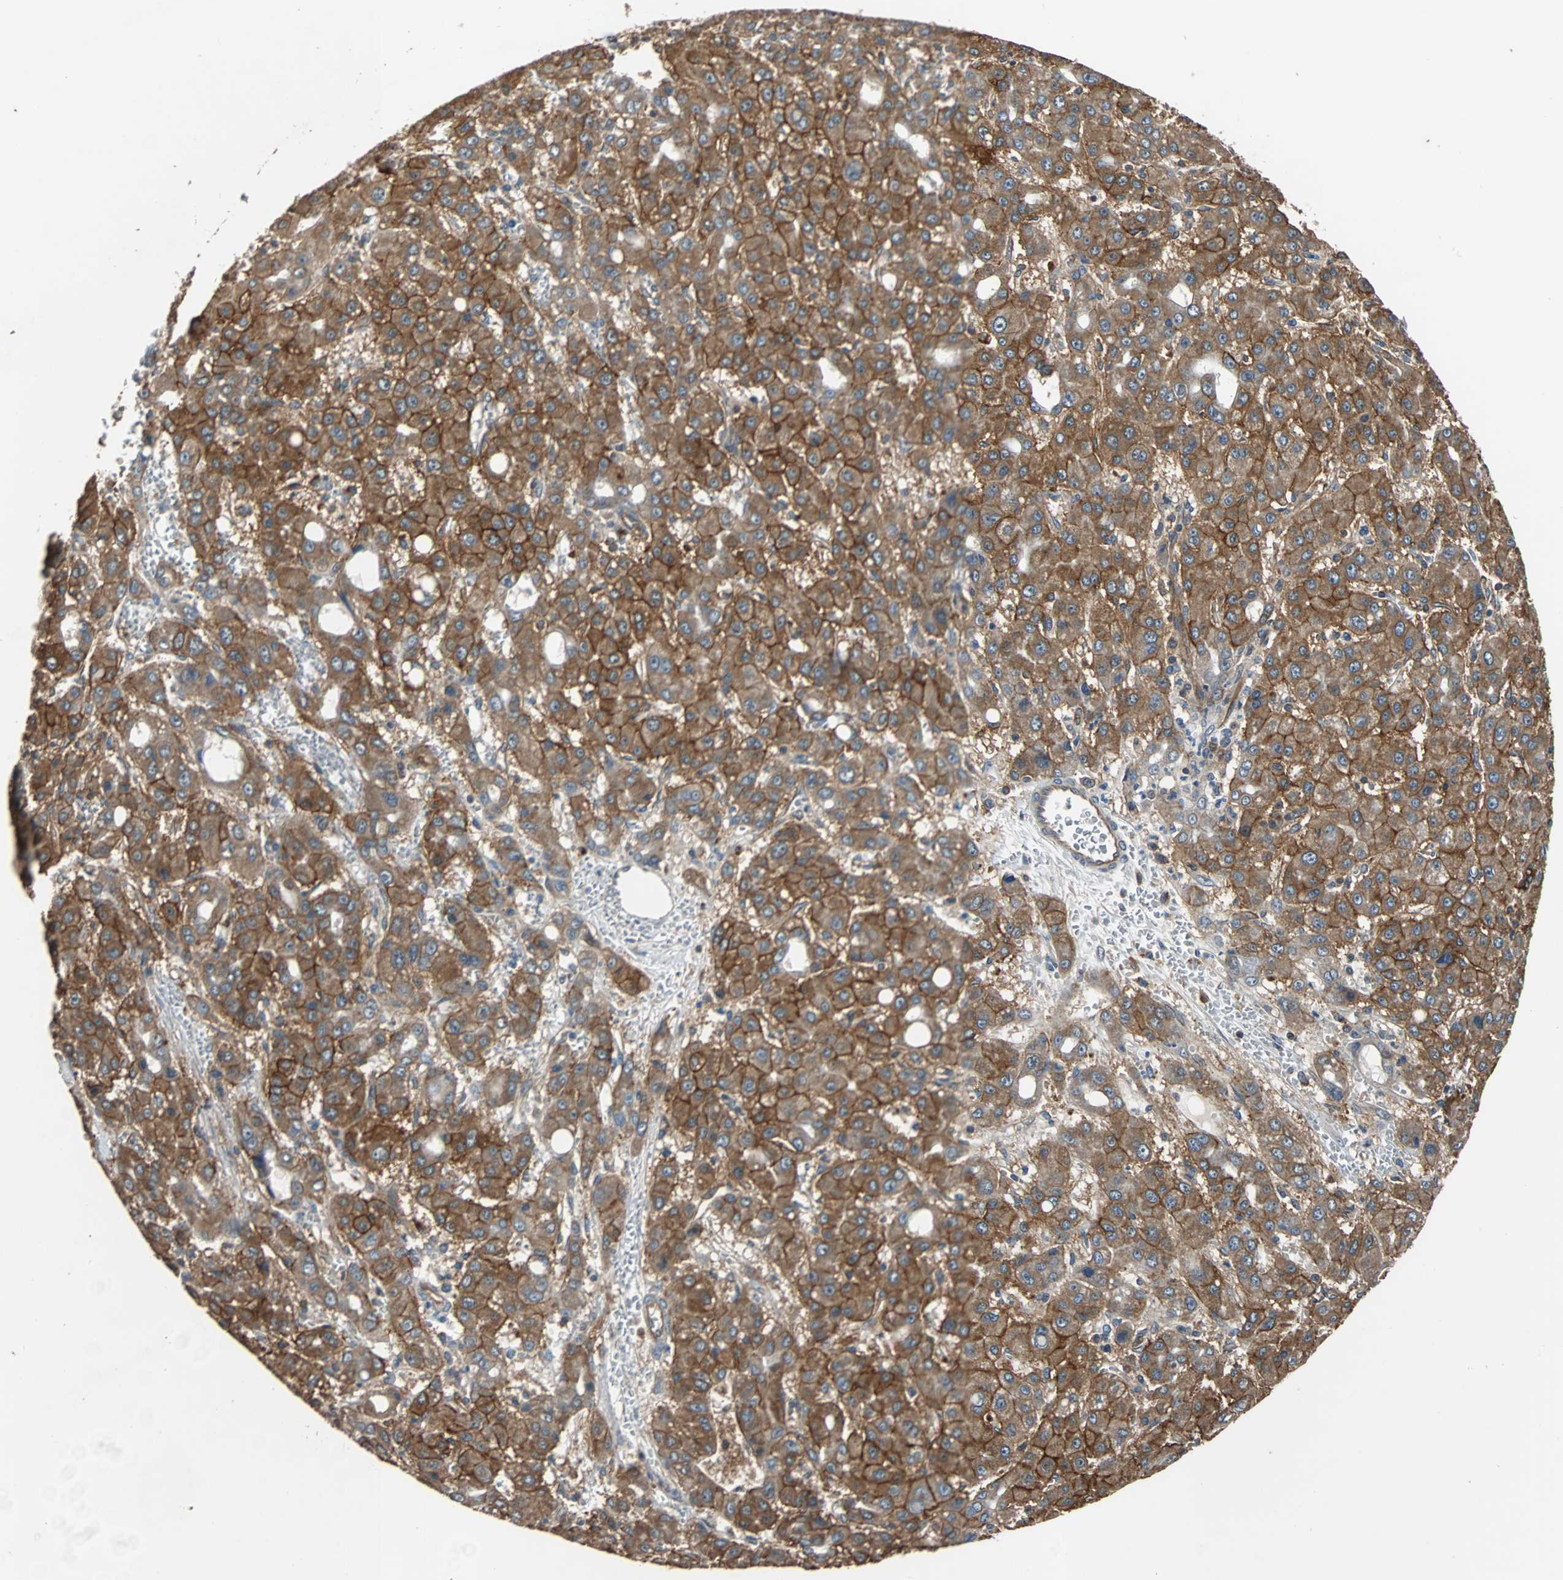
{"staining": {"intensity": "strong", "quantity": ">75%", "location": "cytoplasmic/membranous"}, "tissue": "liver cancer", "cell_type": "Tumor cells", "image_type": "cancer", "snomed": [{"axis": "morphology", "description": "Carcinoma, Hepatocellular, NOS"}, {"axis": "topography", "description": "Liver"}], "caption": "The immunohistochemical stain labels strong cytoplasmic/membranous positivity in tumor cells of hepatocellular carcinoma (liver) tissue.", "gene": "NDRG1", "patient": {"sex": "male", "age": 55}}